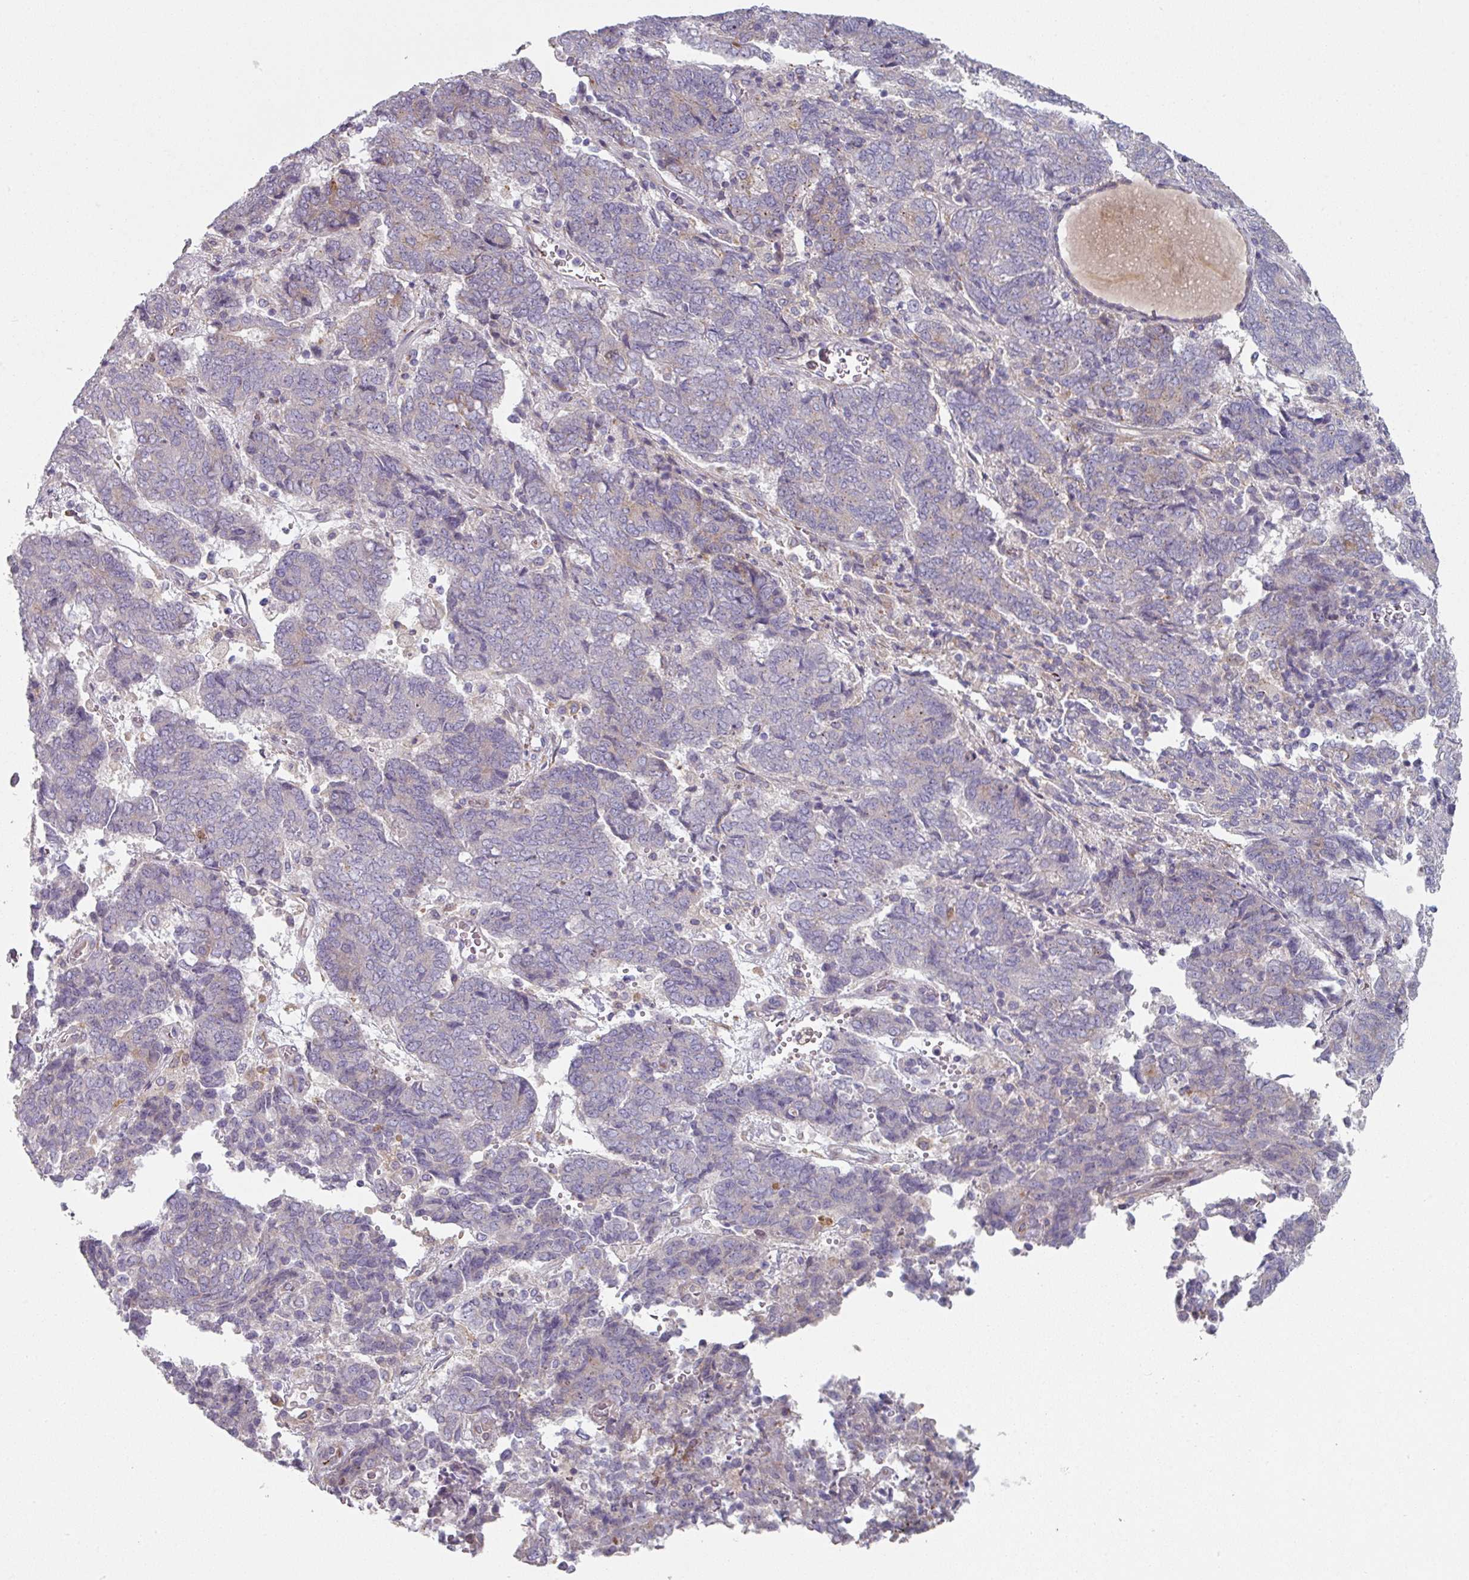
{"staining": {"intensity": "negative", "quantity": "none", "location": "none"}, "tissue": "endometrial cancer", "cell_type": "Tumor cells", "image_type": "cancer", "snomed": [{"axis": "morphology", "description": "Adenocarcinoma, NOS"}, {"axis": "topography", "description": "Endometrium"}], "caption": "DAB immunohistochemical staining of human endometrial cancer (adenocarcinoma) displays no significant positivity in tumor cells.", "gene": "WSB2", "patient": {"sex": "female", "age": 80}}